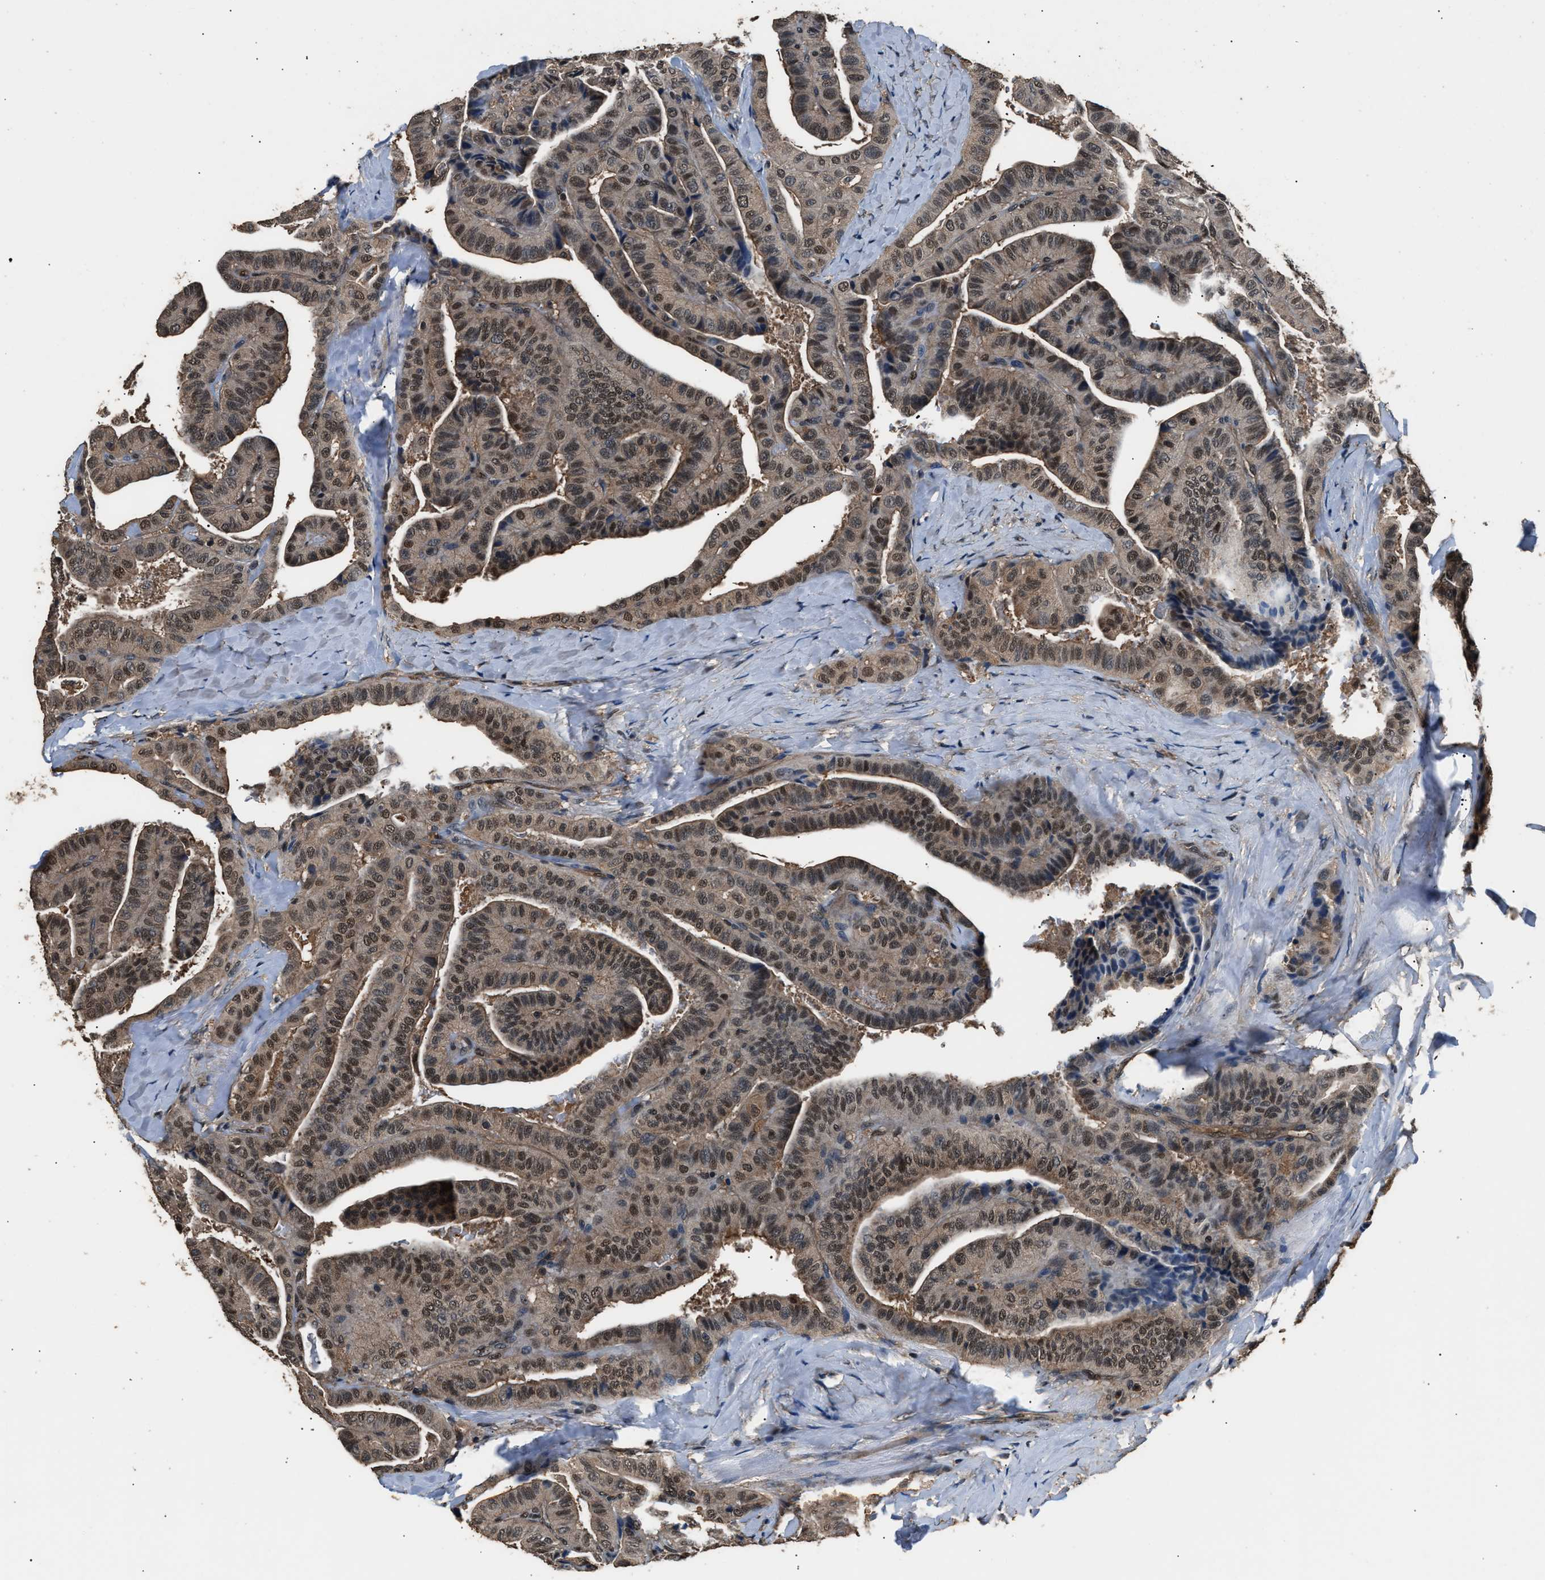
{"staining": {"intensity": "moderate", "quantity": ">75%", "location": "cytoplasmic/membranous,nuclear"}, "tissue": "thyroid cancer", "cell_type": "Tumor cells", "image_type": "cancer", "snomed": [{"axis": "morphology", "description": "Papillary adenocarcinoma, NOS"}, {"axis": "topography", "description": "Thyroid gland"}], "caption": "Protein expression analysis of human papillary adenocarcinoma (thyroid) reveals moderate cytoplasmic/membranous and nuclear positivity in approximately >75% of tumor cells.", "gene": "DFFA", "patient": {"sex": "male", "age": 77}}